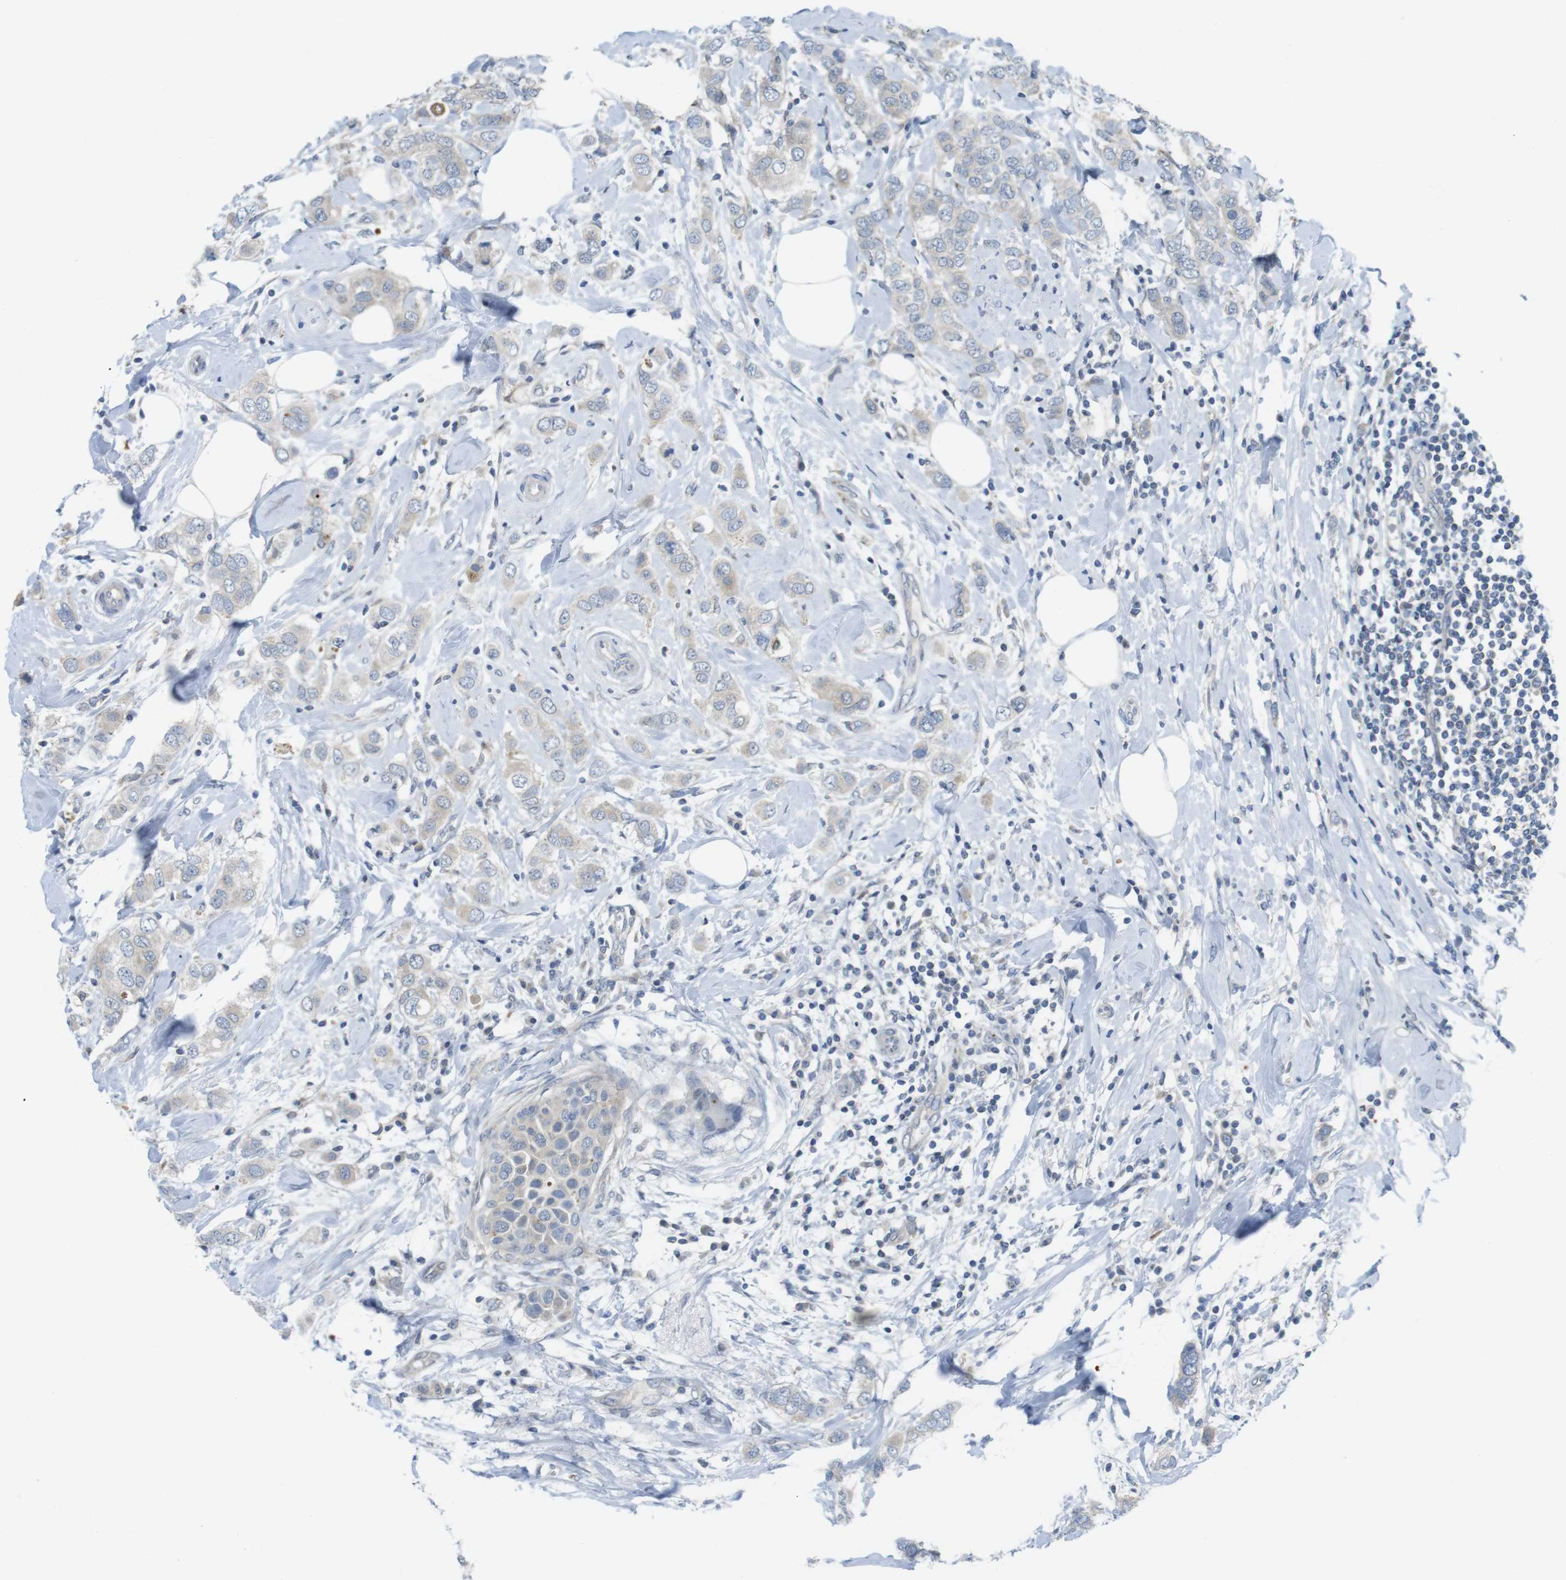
{"staining": {"intensity": "weak", "quantity": ">75%", "location": "cytoplasmic/membranous"}, "tissue": "breast cancer", "cell_type": "Tumor cells", "image_type": "cancer", "snomed": [{"axis": "morphology", "description": "Duct carcinoma"}, {"axis": "topography", "description": "Breast"}], "caption": "There is low levels of weak cytoplasmic/membranous positivity in tumor cells of breast cancer, as demonstrated by immunohistochemical staining (brown color).", "gene": "CASP2", "patient": {"sex": "female", "age": 50}}